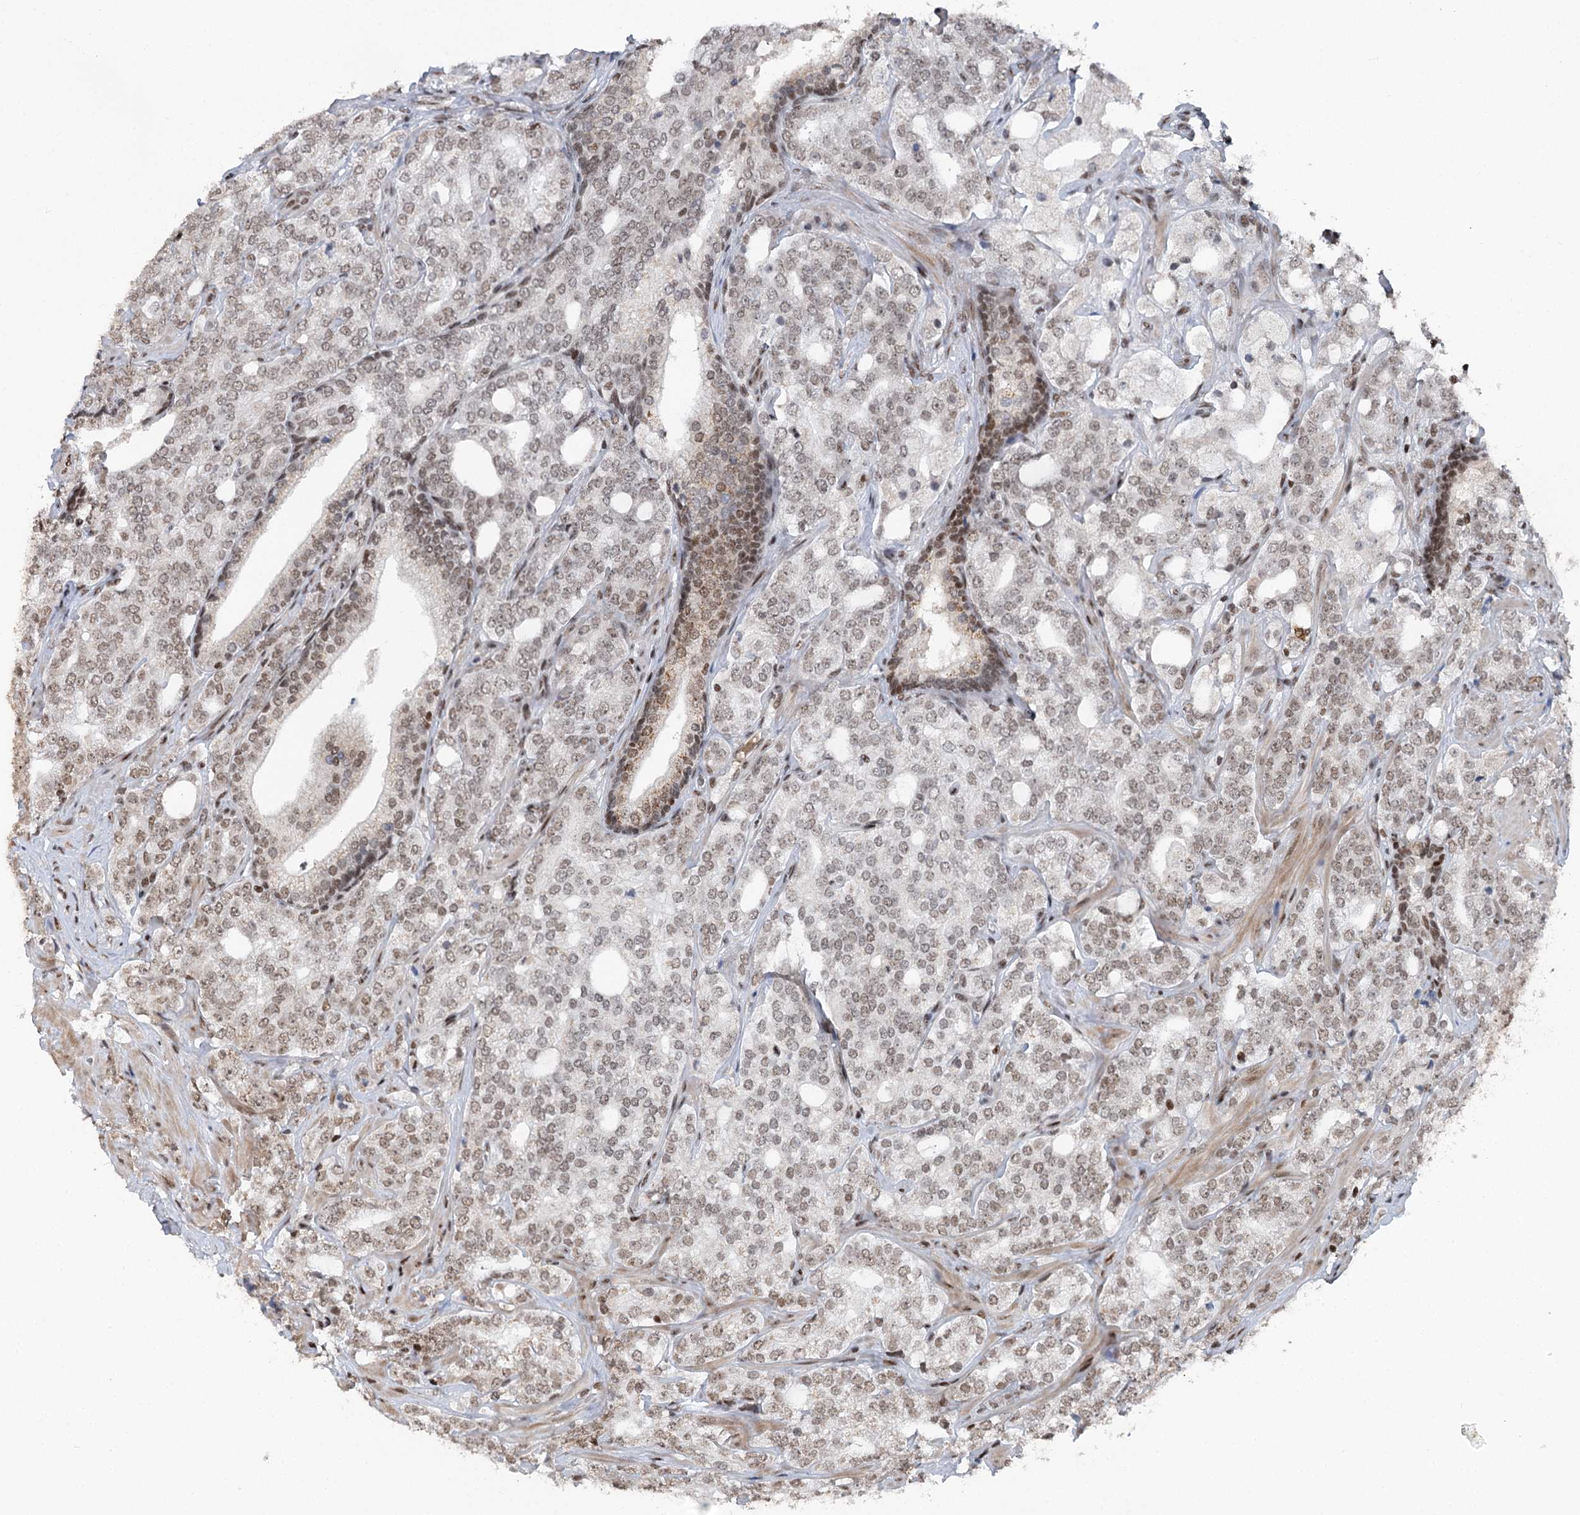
{"staining": {"intensity": "weak", "quantity": ">75%", "location": "nuclear"}, "tissue": "prostate cancer", "cell_type": "Tumor cells", "image_type": "cancer", "snomed": [{"axis": "morphology", "description": "Adenocarcinoma, High grade"}, {"axis": "topography", "description": "Prostate"}], "caption": "DAB (3,3'-diaminobenzidine) immunohistochemical staining of prostate cancer demonstrates weak nuclear protein expression in approximately >75% of tumor cells.", "gene": "CGGBP1", "patient": {"sex": "male", "age": 64}}